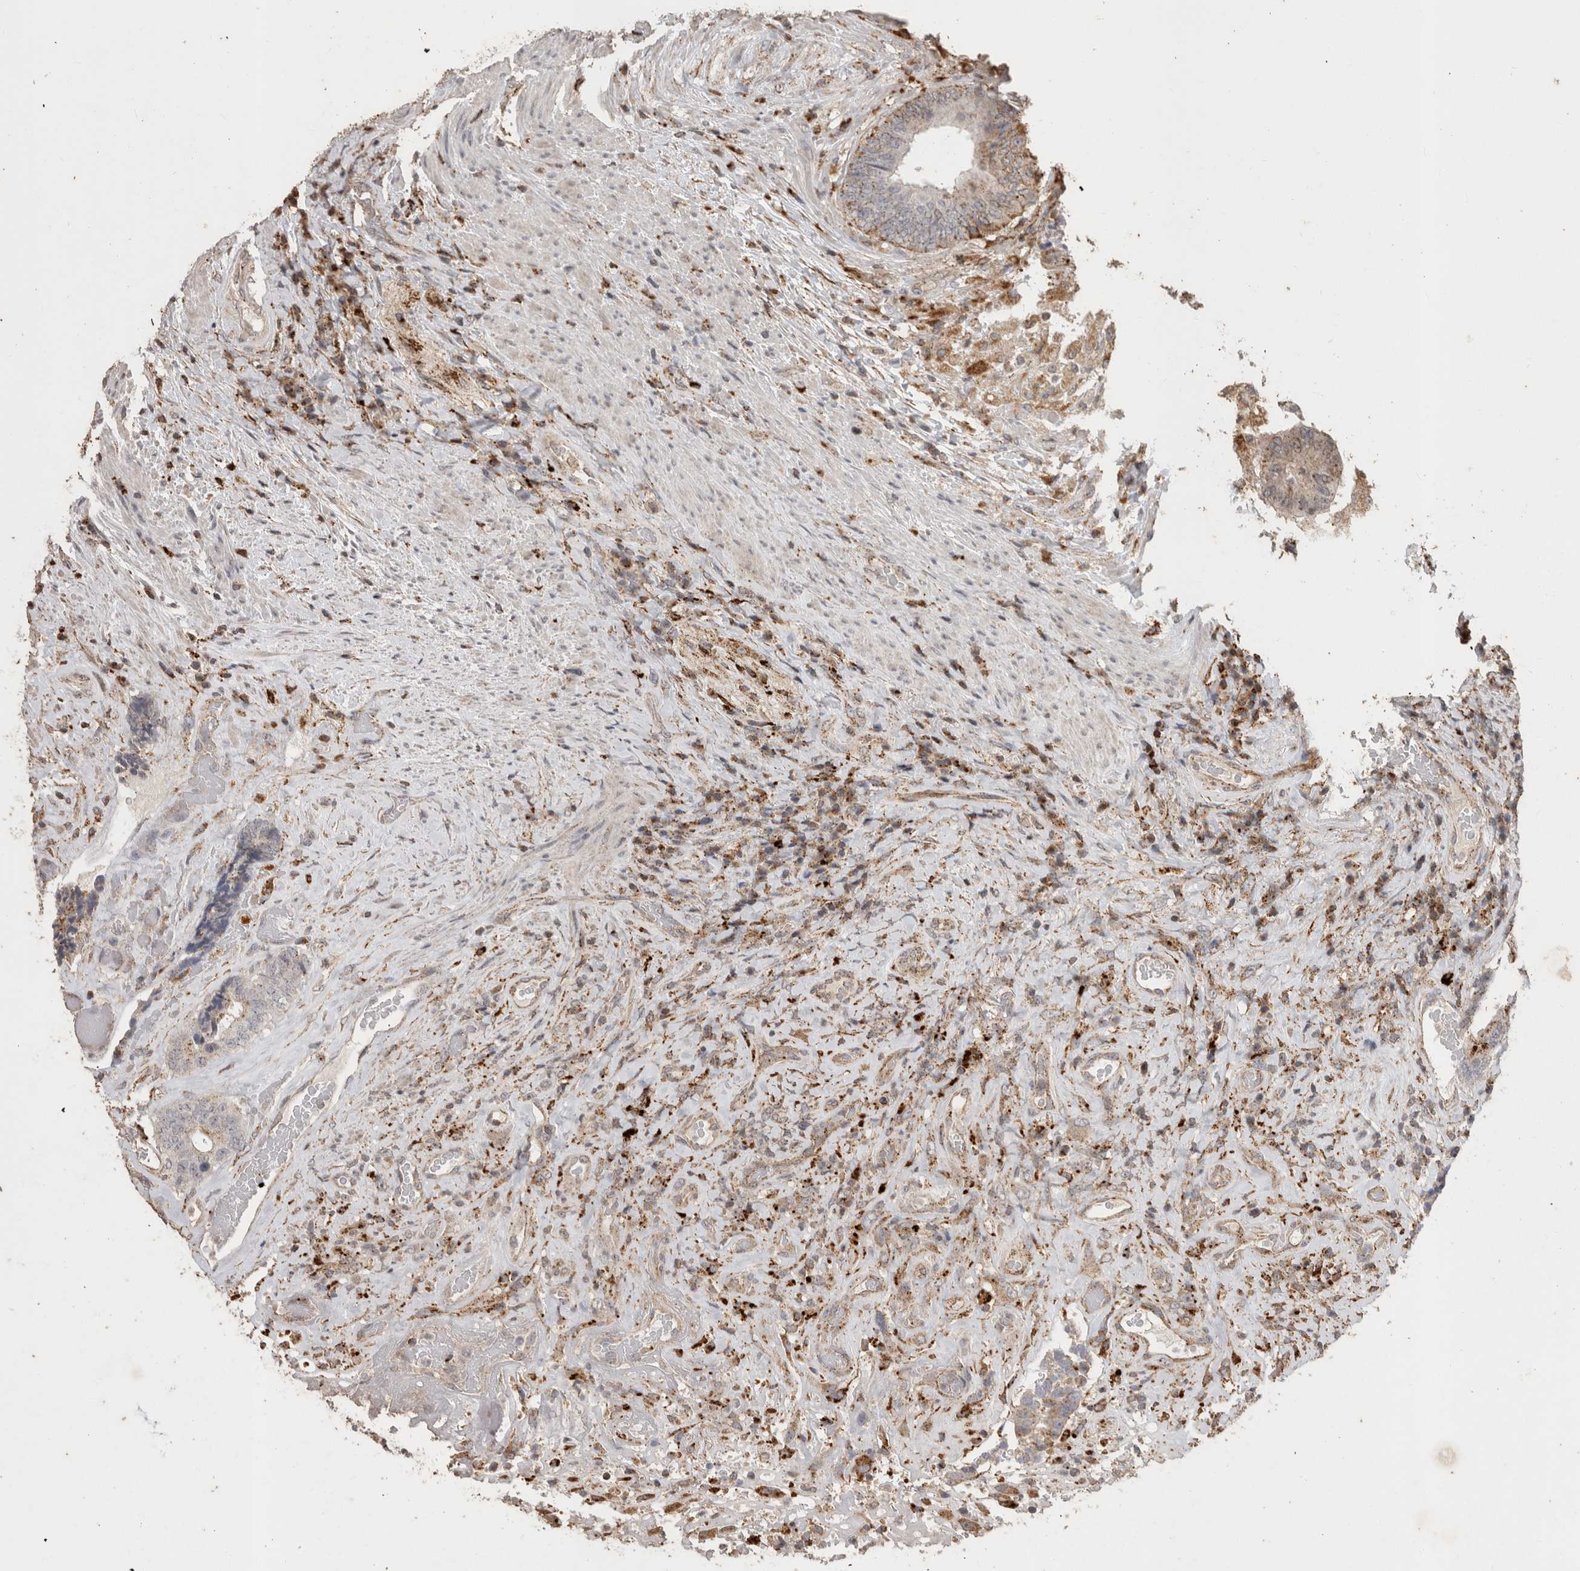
{"staining": {"intensity": "moderate", "quantity": ">75%", "location": "cytoplasmic/membranous"}, "tissue": "colorectal cancer", "cell_type": "Tumor cells", "image_type": "cancer", "snomed": [{"axis": "morphology", "description": "Adenocarcinoma, NOS"}, {"axis": "topography", "description": "Rectum"}], "caption": "IHC histopathology image of colorectal adenocarcinoma stained for a protein (brown), which demonstrates medium levels of moderate cytoplasmic/membranous expression in about >75% of tumor cells.", "gene": "ARSA", "patient": {"sex": "male", "age": 72}}